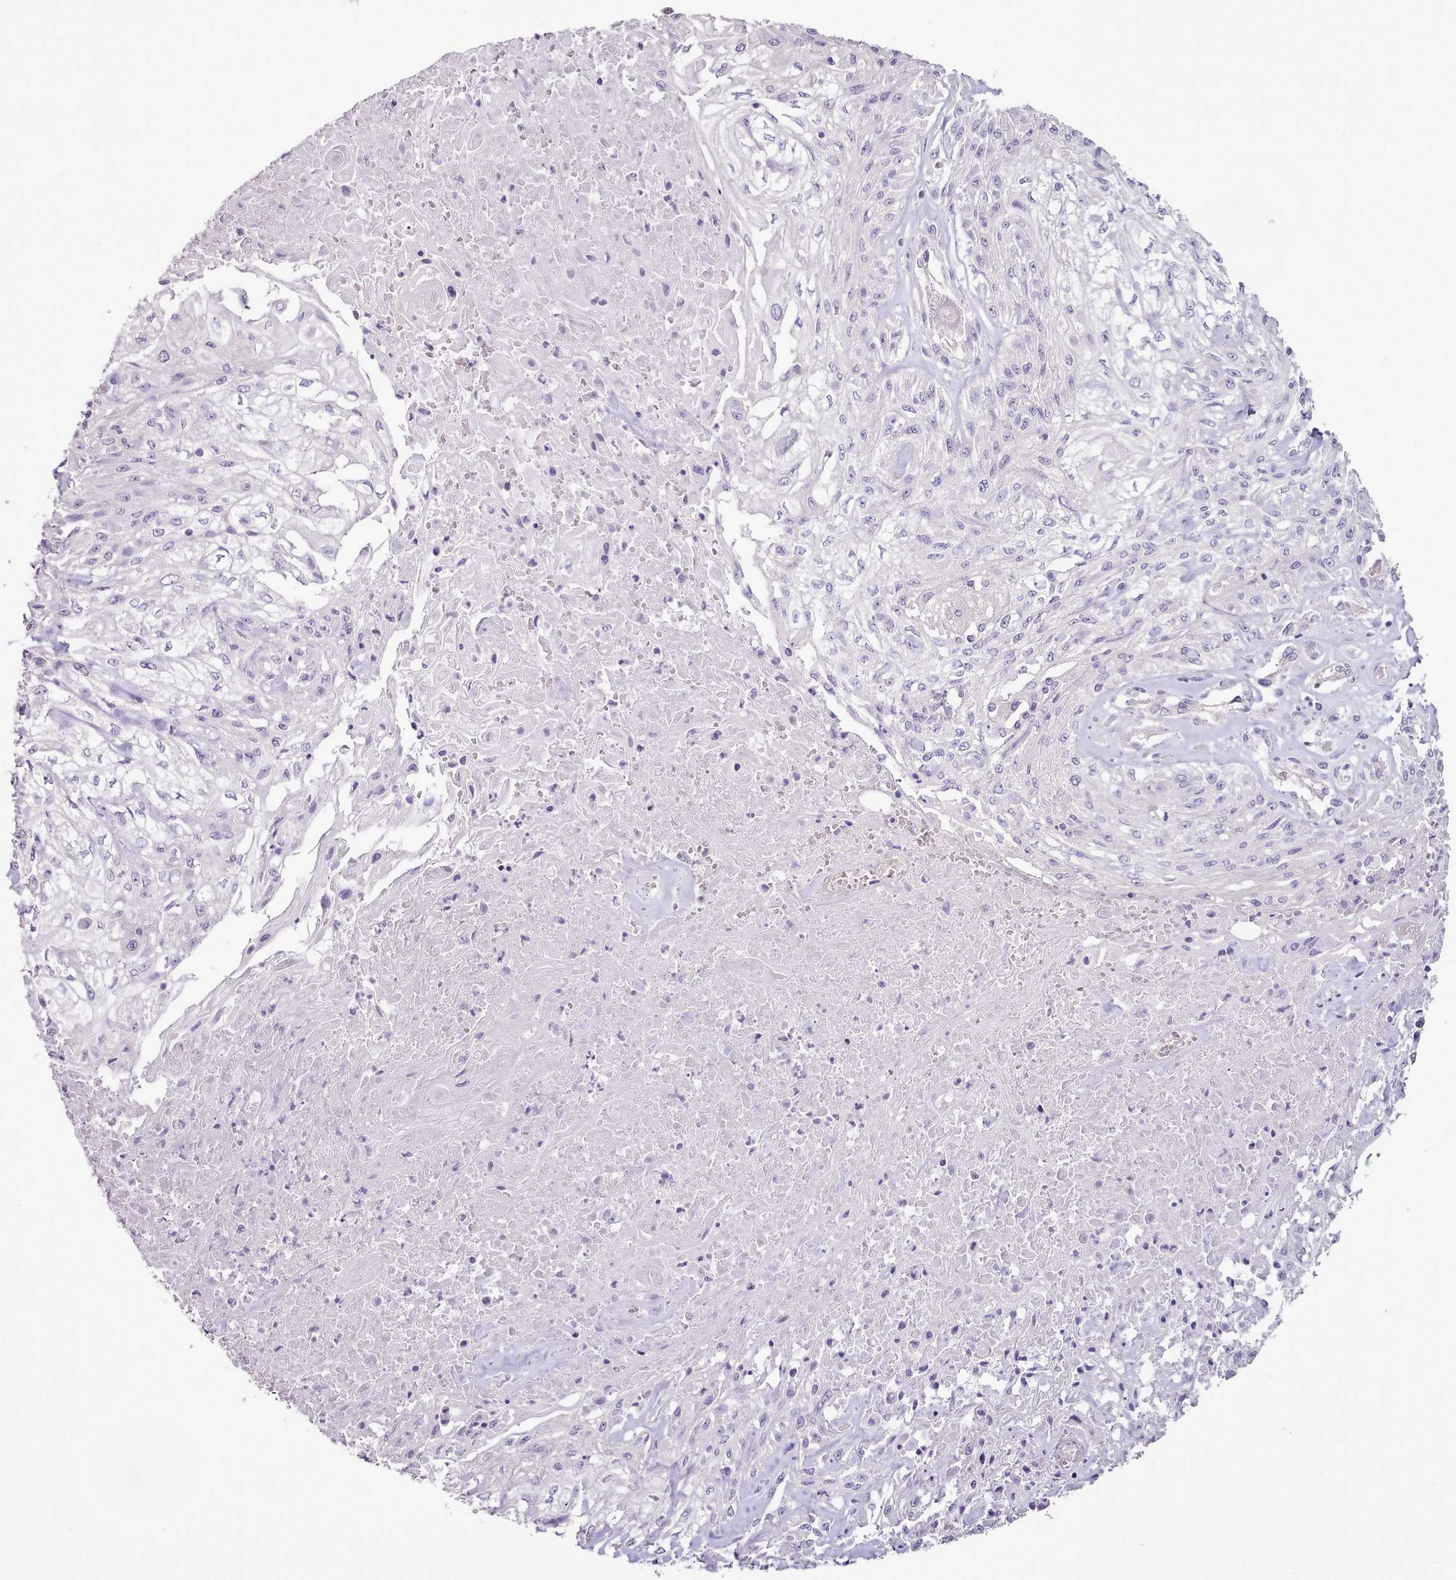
{"staining": {"intensity": "negative", "quantity": "none", "location": "none"}, "tissue": "skin cancer", "cell_type": "Tumor cells", "image_type": "cancer", "snomed": [{"axis": "morphology", "description": "Squamous cell carcinoma, NOS"}, {"axis": "morphology", "description": "Squamous cell carcinoma, metastatic, NOS"}, {"axis": "topography", "description": "Skin"}, {"axis": "topography", "description": "Lymph node"}], "caption": "Immunohistochemistry photomicrograph of neoplastic tissue: human skin metastatic squamous cell carcinoma stained with DAB shows no significant protein staining in tumor cells.", "gene": "BLOC1S2", "patient": {"sex": "male", "age": 75}}